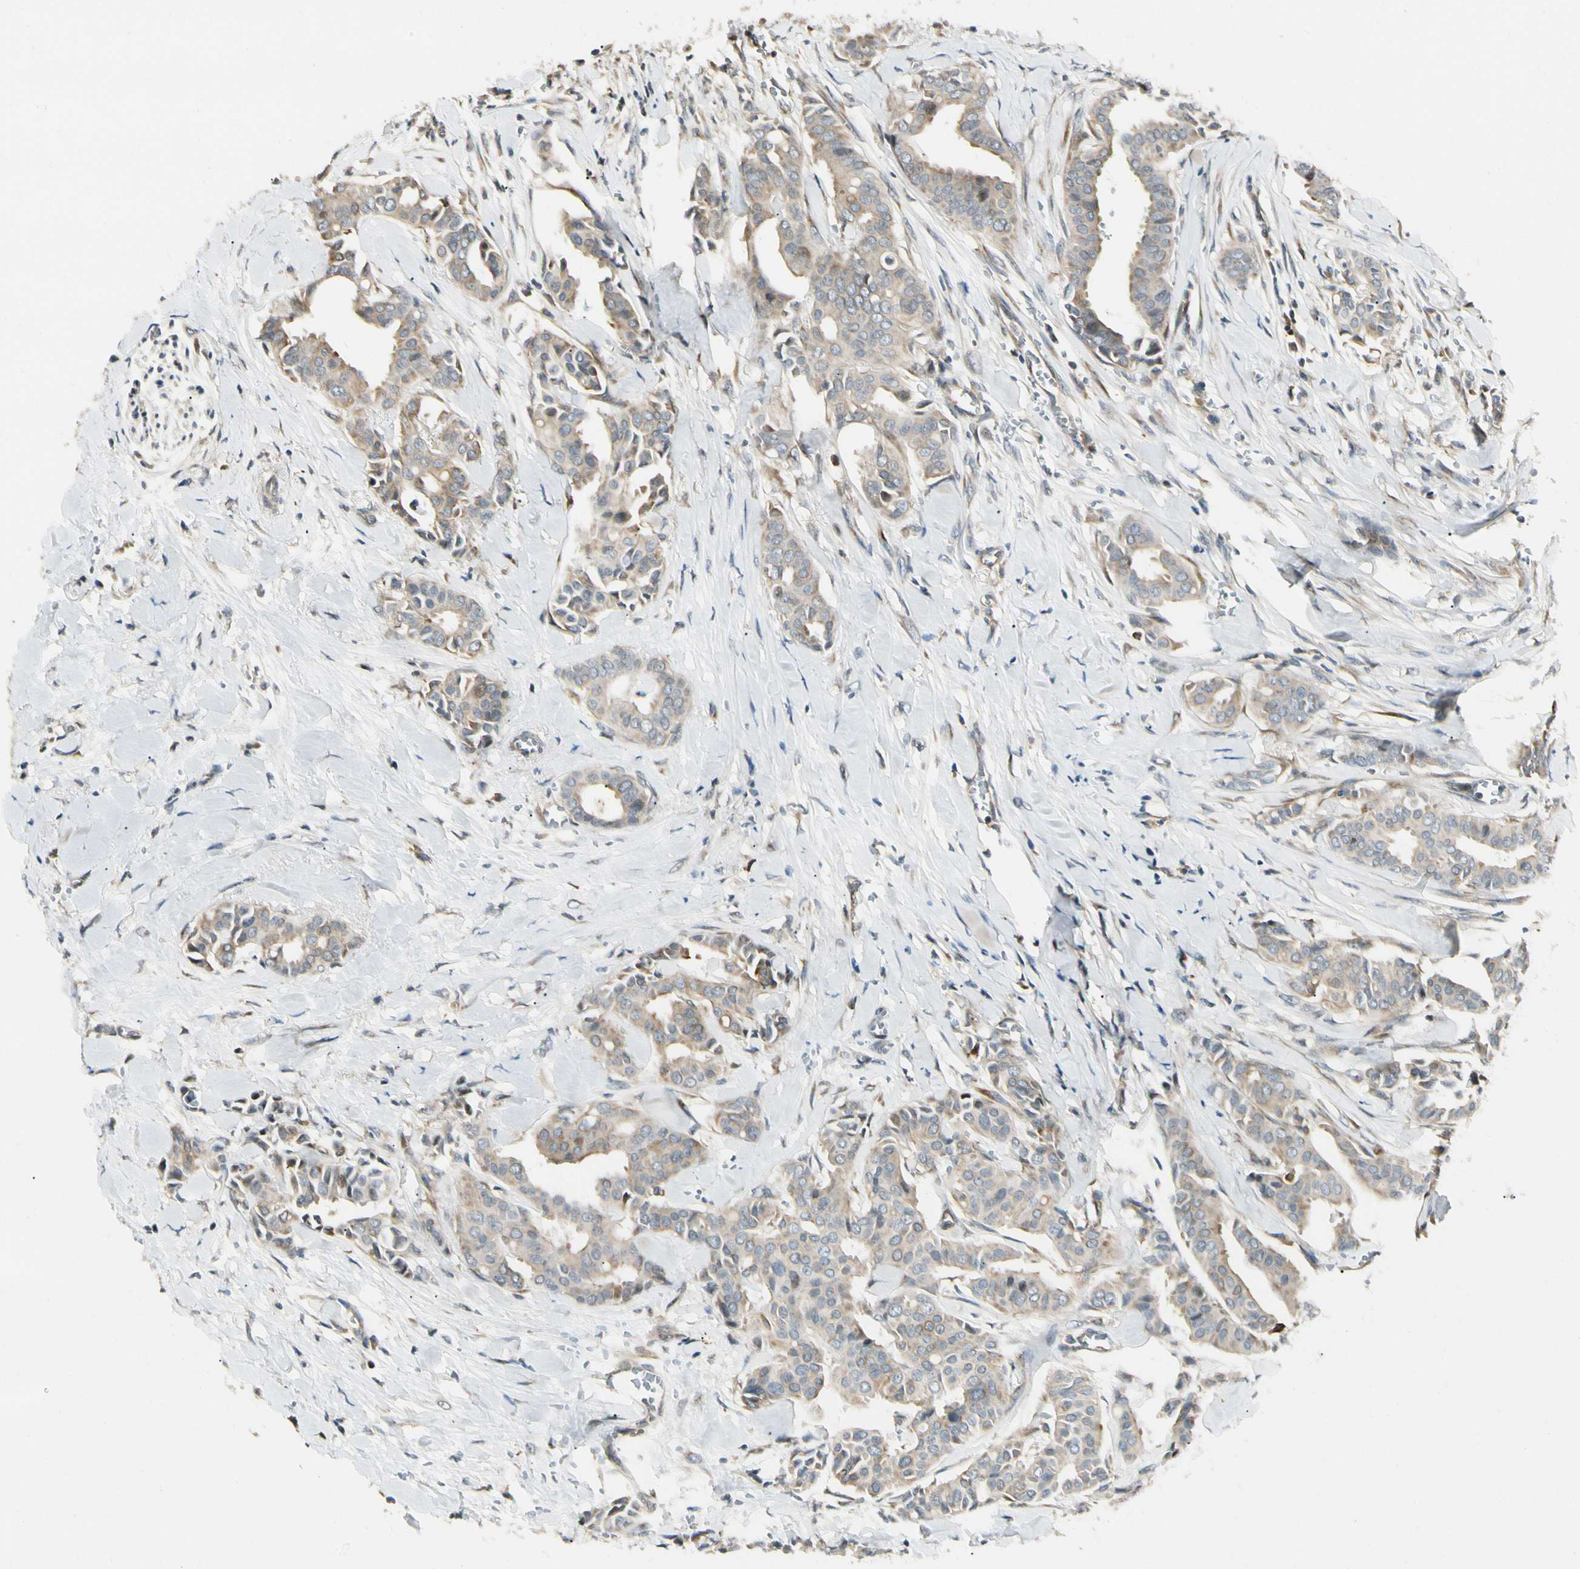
{"staining": {"intensity": "weak", "quantity": ">75%", "location": "cytoplasmic/membranous"}, "tissue": "head and neck cancer", "cell_type": "Tumor cells", "image_type": "cancer", "snomed": [{"axis": "morphology", "description": "Adenocarcinoma, NOS"}, {"axis": "topography", "description": "Salivary gland"}, {"axis": "topography", "description": "Head-Neck"}], "caption": "This image displays IHC staining of head and neck cancer (adenocarcinoma), with low weak cytoplasmic/membranous staining in approximately >75% of tumor cells.", "gene": "FNDC3B", "patient": {"sex": "female", "age": 59}}